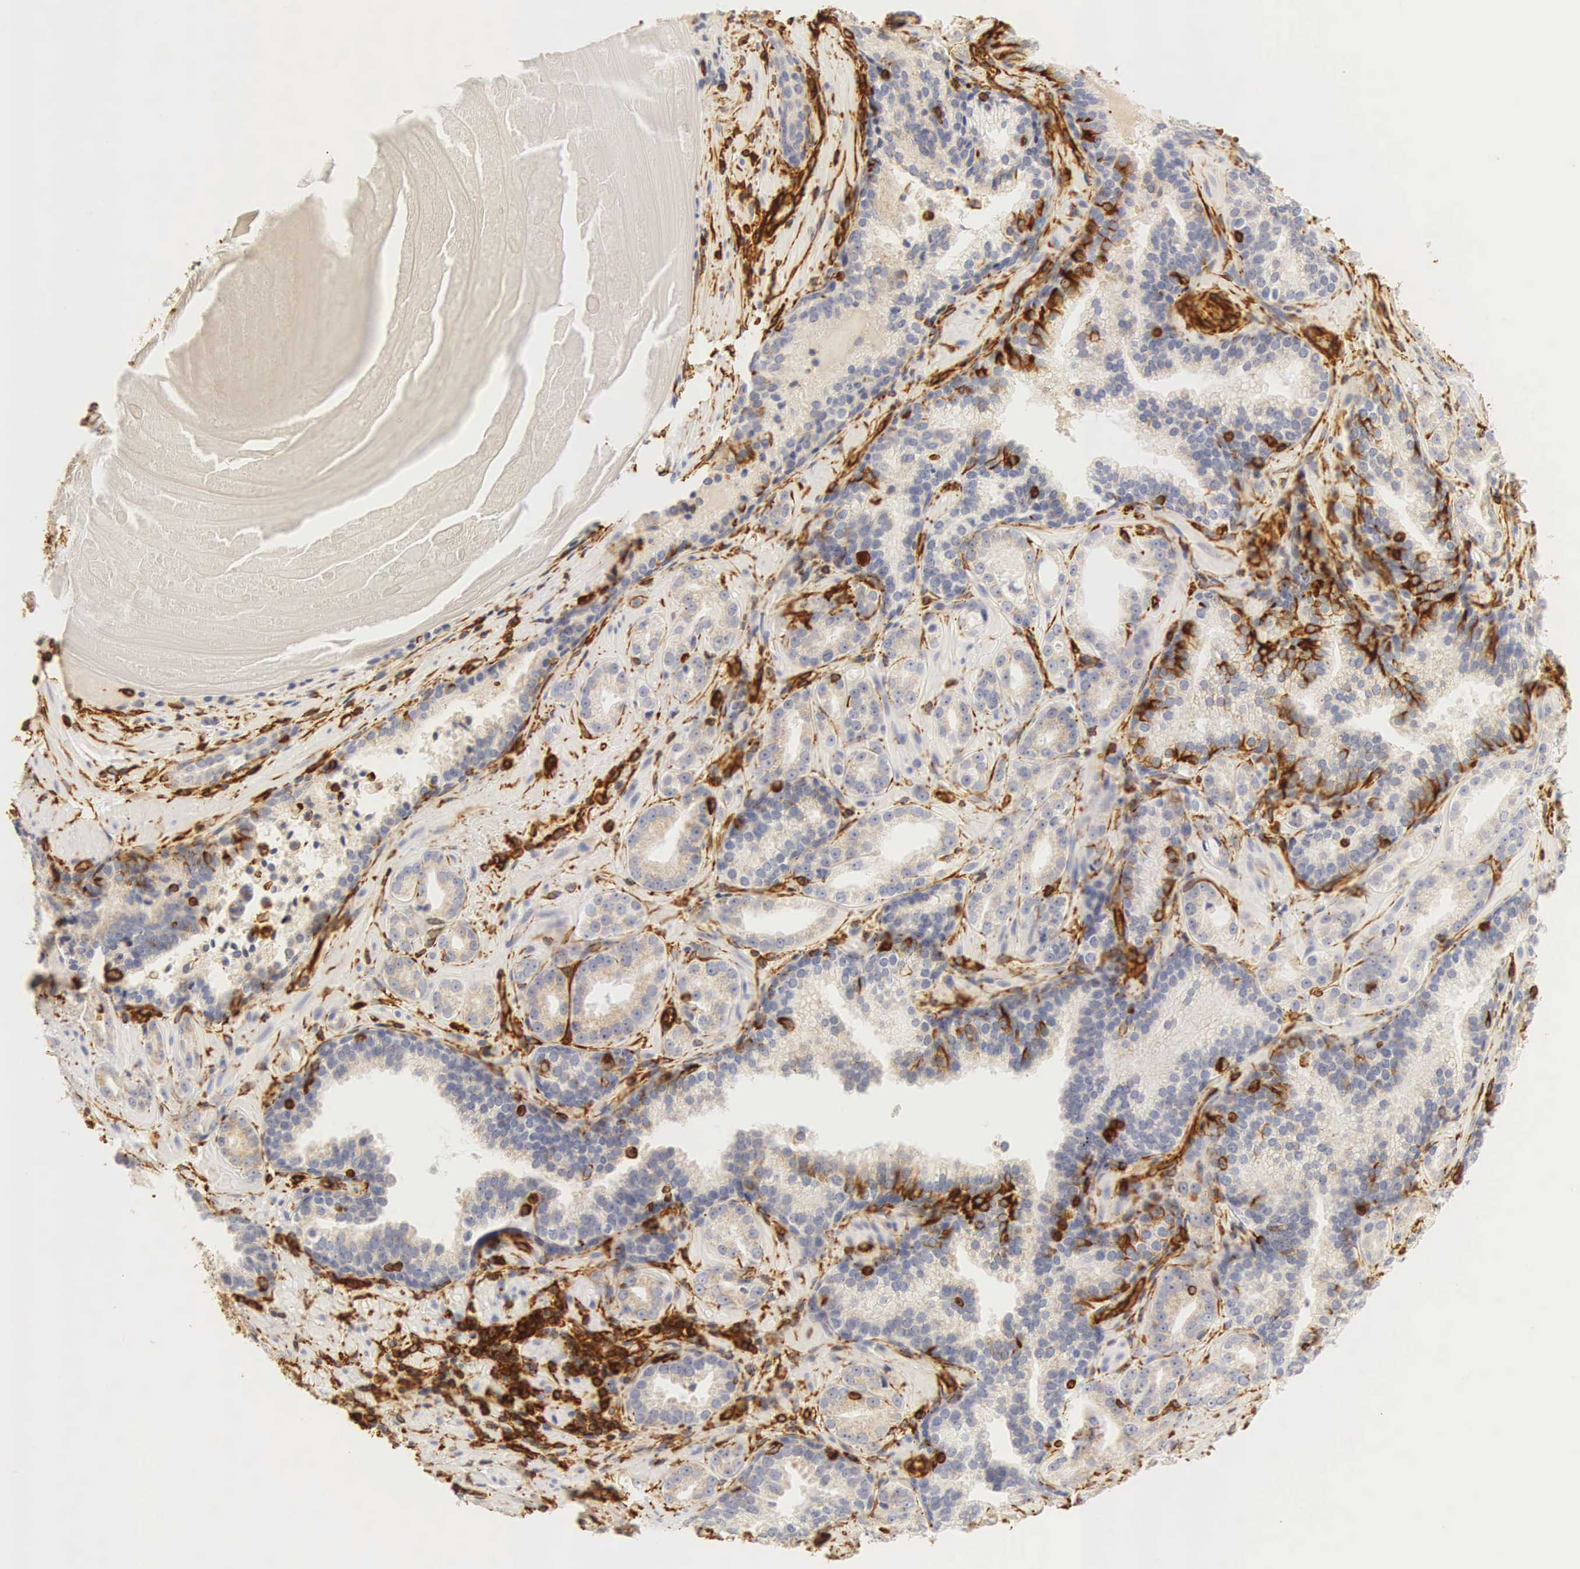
{"staining": {"intensity": "moderate", "quantity": "<25%", "location": "cytoplasmic/membranous"}, "tissue": "prostate cancer", "cell_type": "Tumor cells", "image_type": "cancer", "snomed": [{"axis": "morphology", "description": "Adenocarcinoma, Medium grade"}, {"axis": "topography", "description": "Prostate"}], "caption": "Adenocarcinoma (medium-grade) (prostate) stained with a brown dye demonstrates moderate cytoplasmic/membranous positive staining in approximately <25% of tumor cells.", "gene": "VIM", "patient": {"sex": "male", "age": 60}}